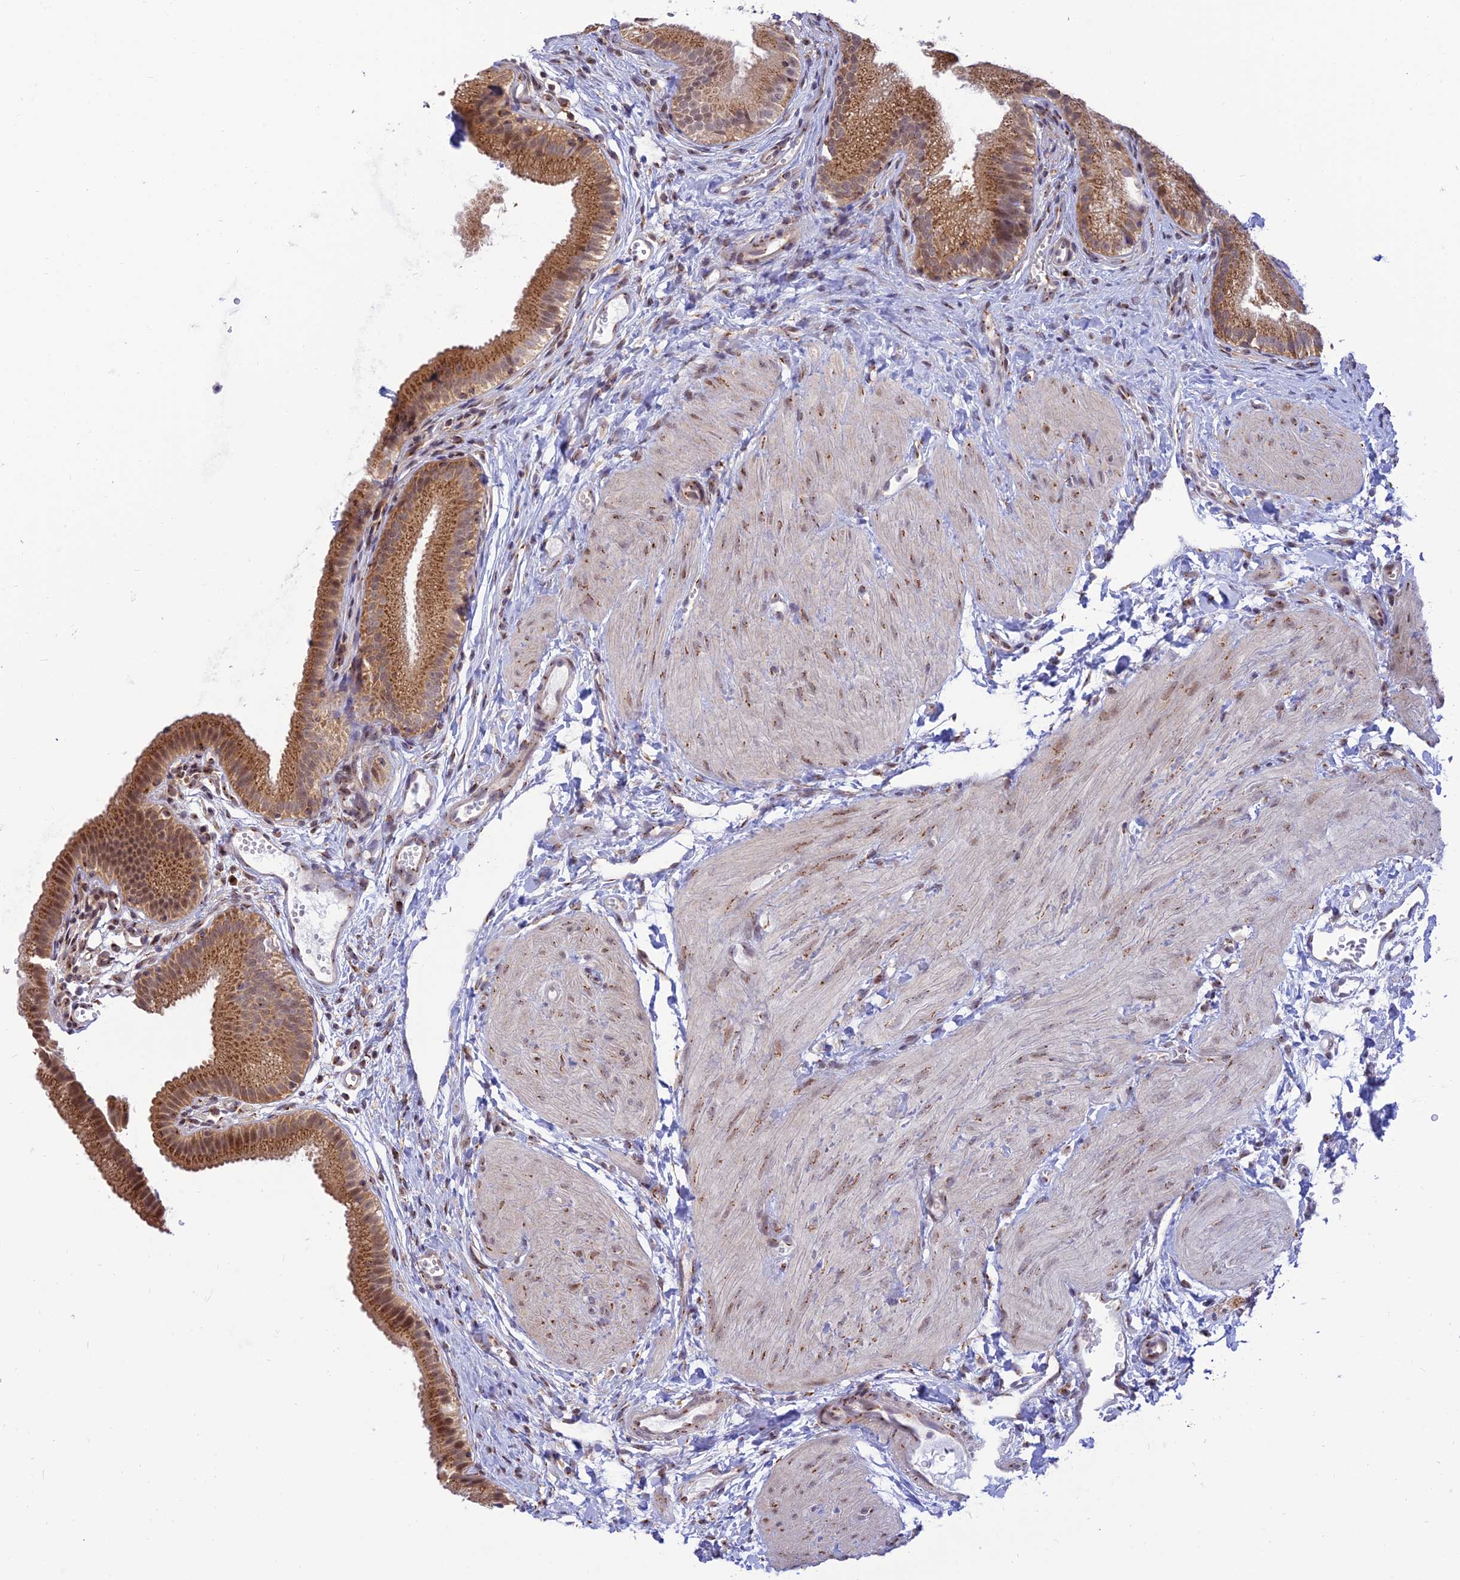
{"staining": {"intensity": "strong", "quantity": ">75%", "location": "cytoplasmic/membranous"}, "tissue": "gallbladder", "cell_type": "Glandular cells", "image_type": "normal", "snomed": [{"axis": "morphology", "description": "Normal tissue, NOS"}, {"axis": "topography", "description": "Gallbladder"}], "caption": "Protein staining of benign gallbladder reveals strong cytoplasmic/membranous positivity in approximately >75% of glandular cells. The protein of interest is shown in brown color, while the nuclei are stained blue.", "gene": "GOLGA3", "patient": {"sex": "female", "age": 26}}